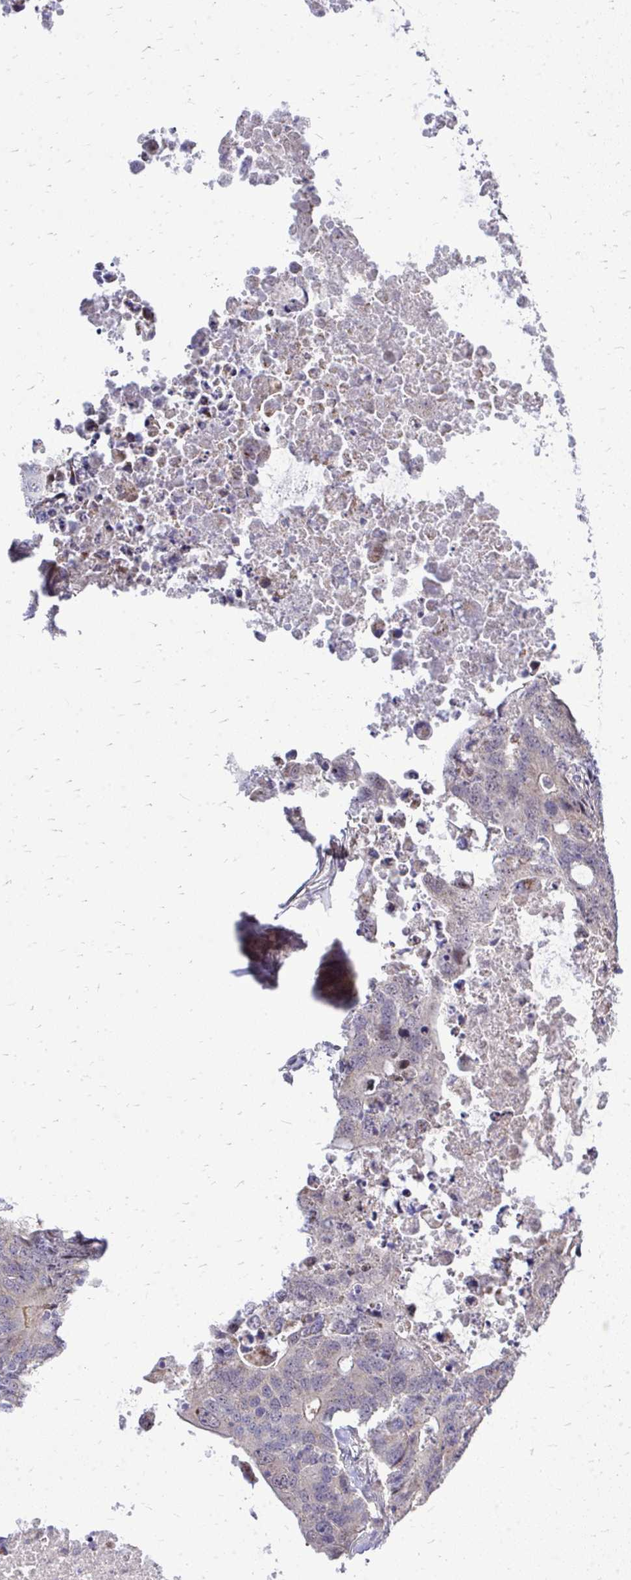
{"staining": {"intensity": "weak", "quantity": "25%-75%", "location": "cytoplasmic/membranous"}, "tissue": "colorectal cancer", "cell_type": "Tumor cells", "image_type": "cancer", "snomed": [{"axis": "morphology", "description": "Adenocarcinoma, NOS"}, {"axis": "topography", "description": "Colon"}], "caption": "Protein positivity by immunohistochemistry displays weak cytoplasmic/membranous staining in about 25%-75% of tumor cells in colorectal cancer.", "gene": "OR8D1", "patient": {"sex": "male", "age": 71}}